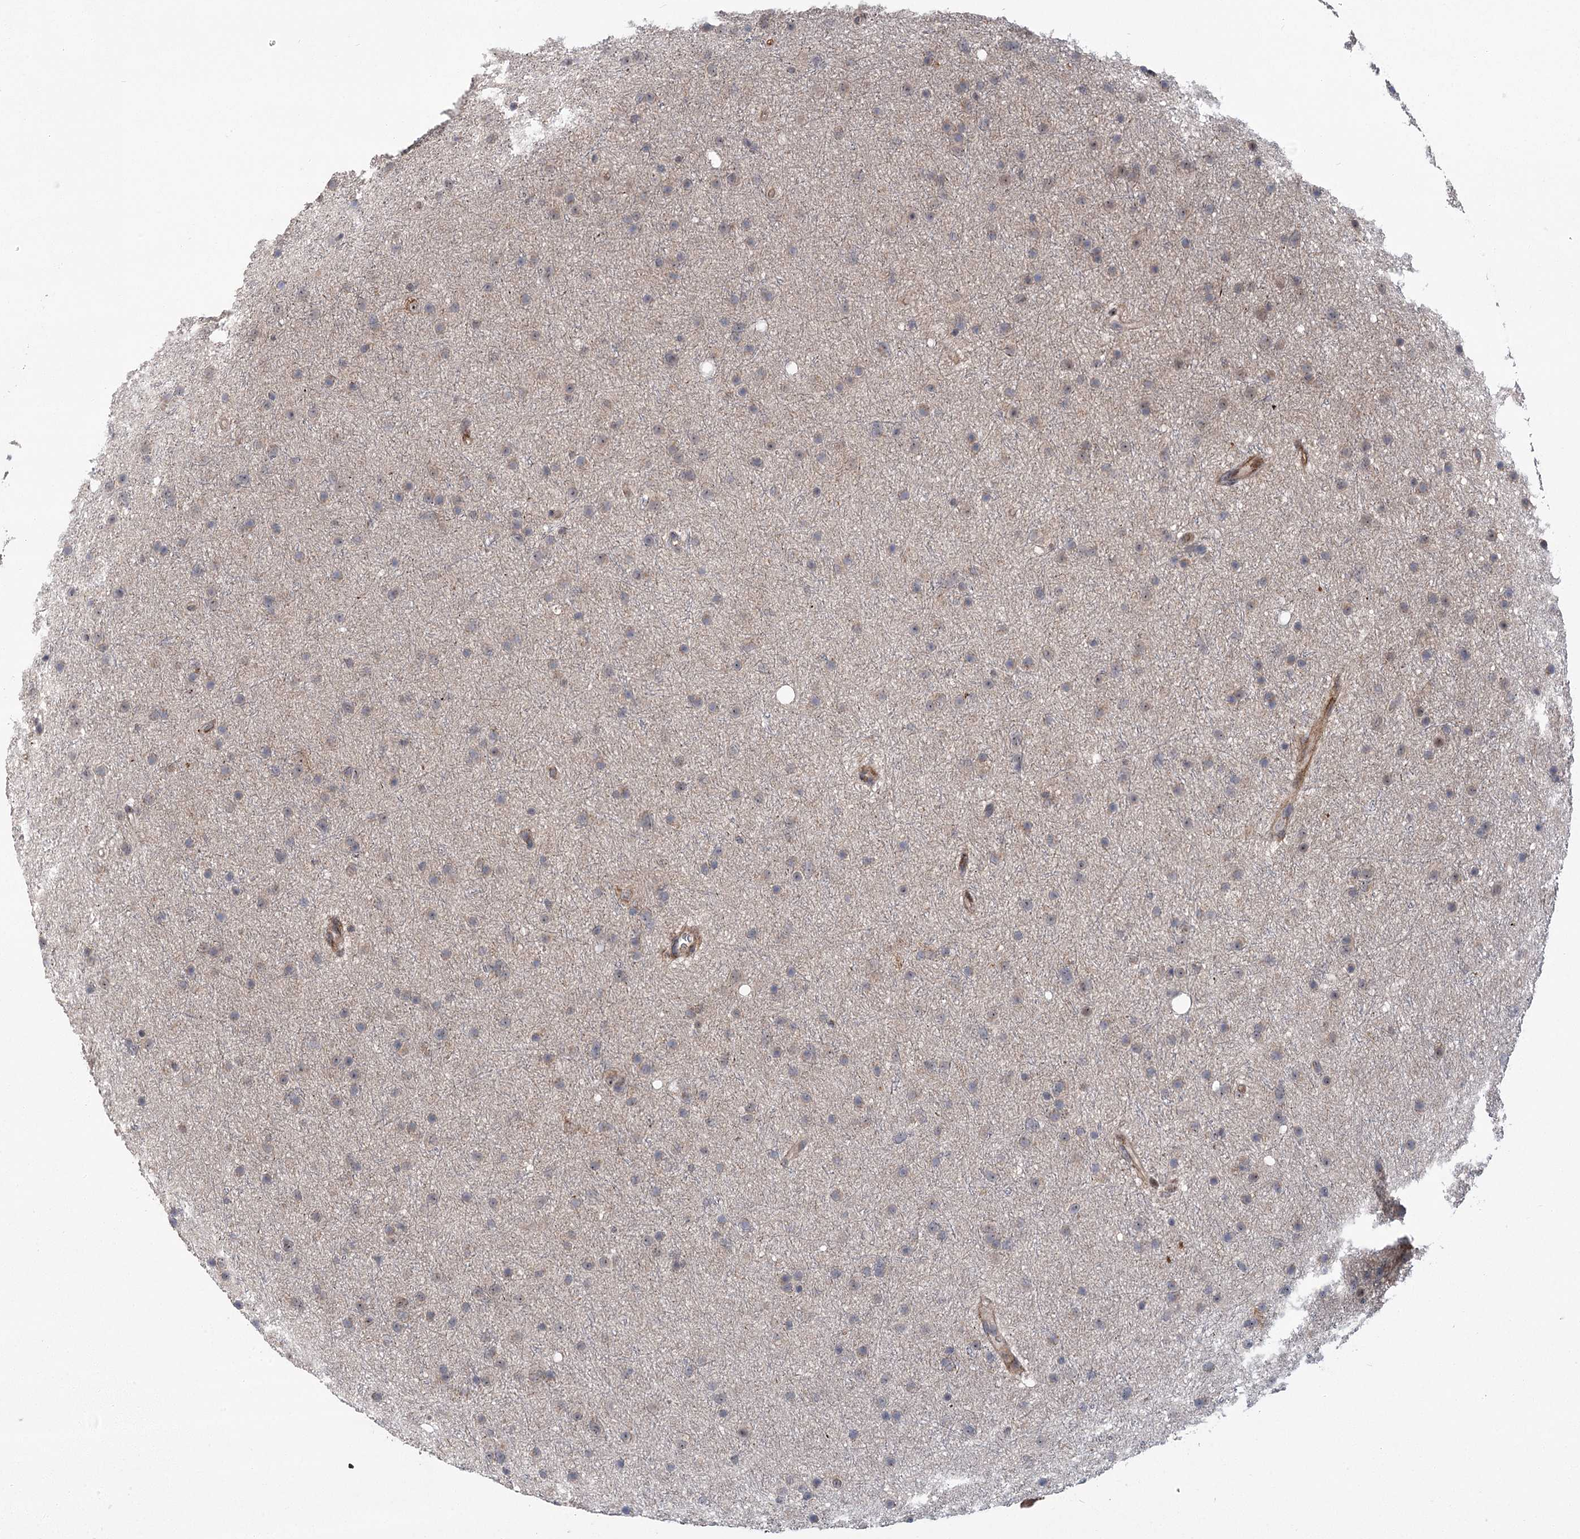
{"staining": {"intensity": "negative", "quantity": "none", "location": "none"}, "tissue": "glioma", "cell_type": "Tumor cells", "image_type": "cancer", "snomed": [{"axis": "morphology", "description": "Glioma, malignant, Low grade"}, {"axis": "topography", "description": "Cerebral cortex"}], "caption": "Immunohistochemistry of low-grade glioma (malignant) shows no staining in tumor cells. (DAB immunohistochemistry (IHC) with hematoxylin counter stain).", "gene": "PARM1", "patient": {"sex": "female", "age": 39}}